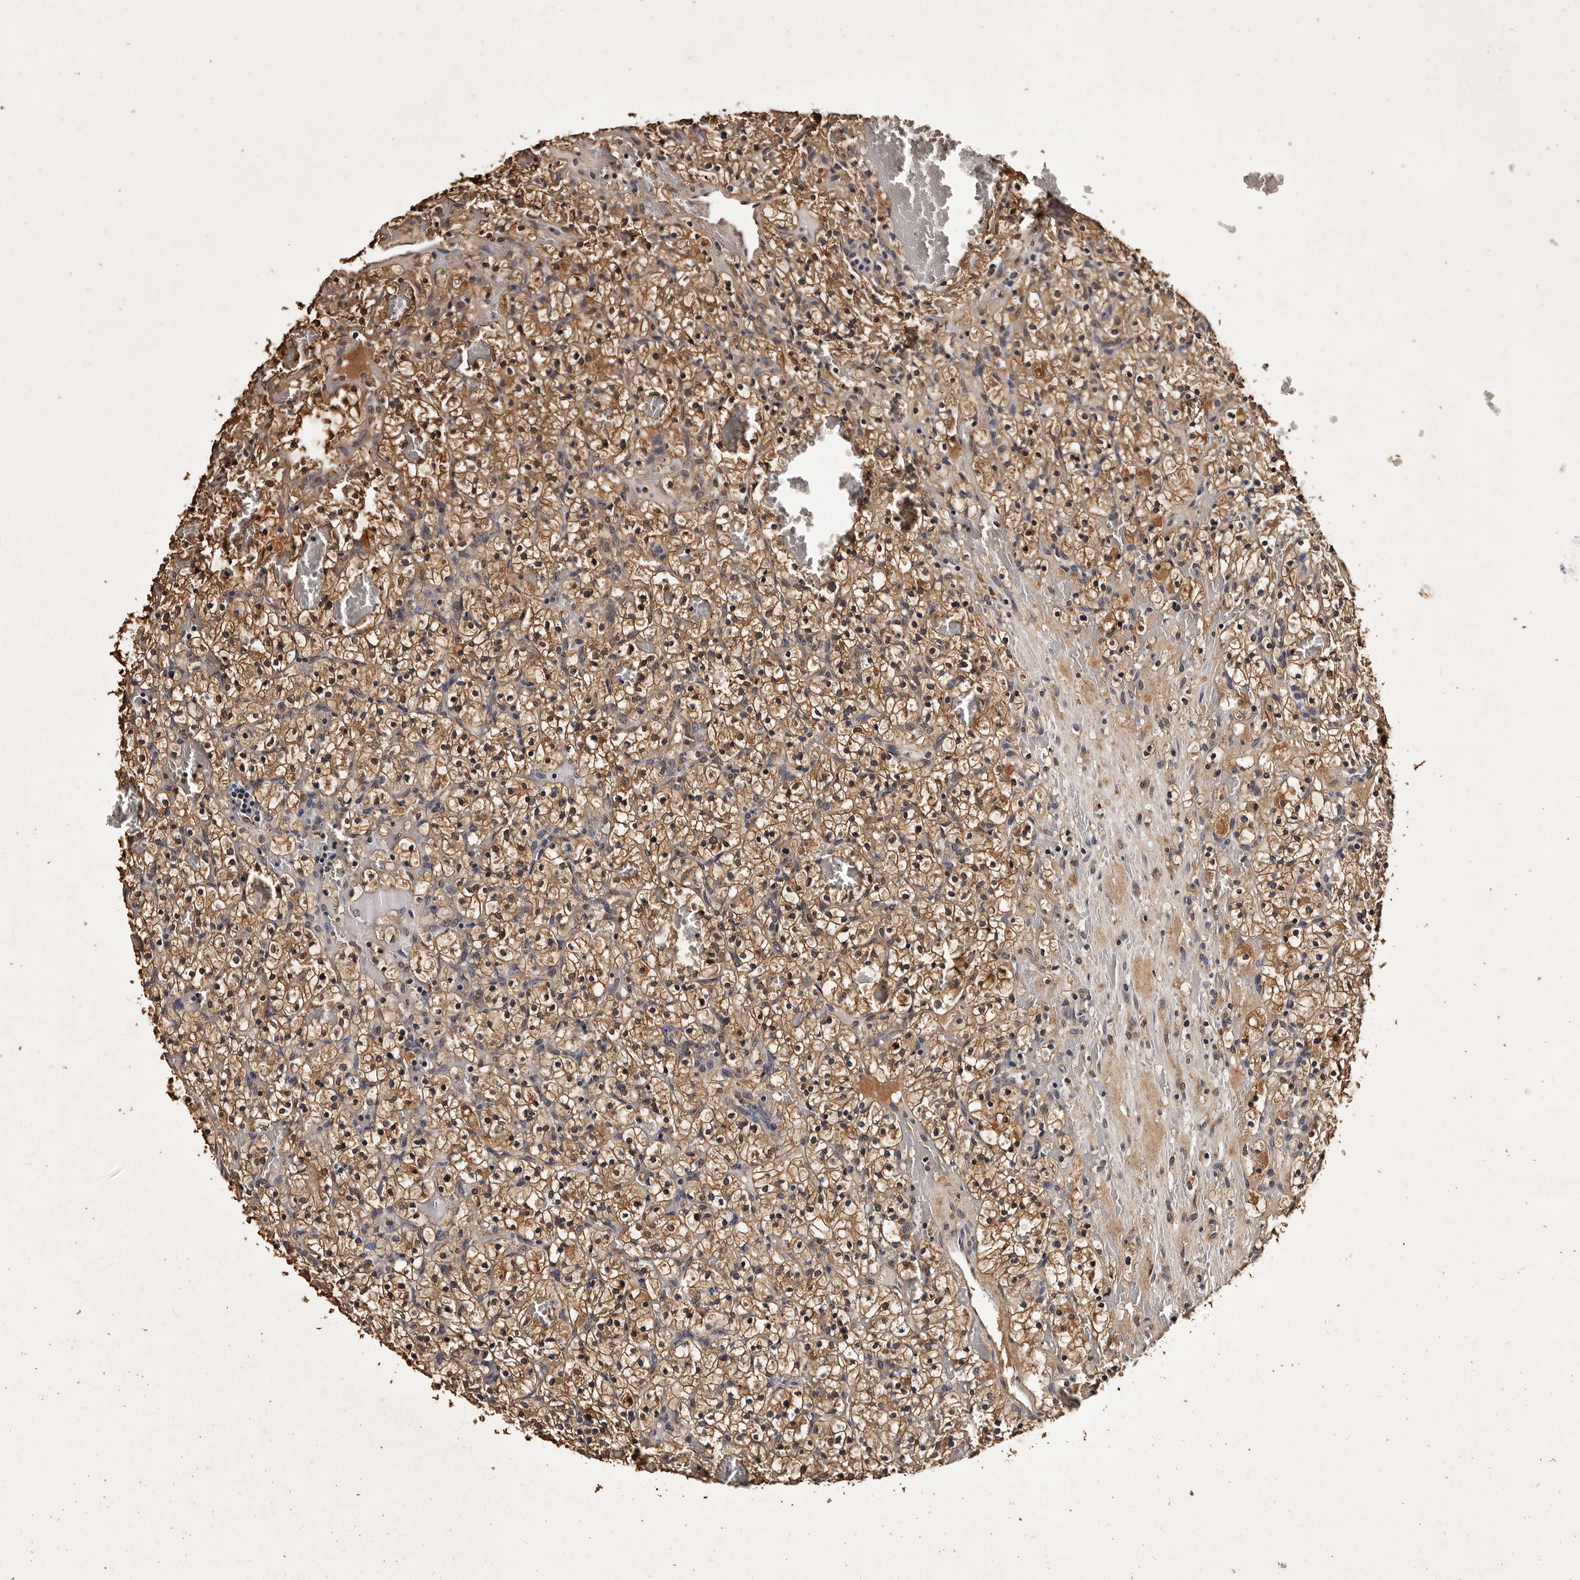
{"staining": {"intensity": "moderate", "quantity": ">75%", "location": "cytoplasmic/membranous"}, "tissue": "renal cancer", "cell_type": "Tumor cells", "image_type": "cancer", "snomed": [{"axis": "morphology", "description": "Adenocarcinoma, NOS"}, {"axis": "topography", "description": "Kidney"}], "caption": "Immunohistochemistry photomicrograph of human renal cancer stained for a protein (brown), which shows medium levels of moderate cytoplasmic/membranous staining in approximately >75% of tumor cells.", "gene": "PARS2", "patient": {"sex": "female", "age": 57}}